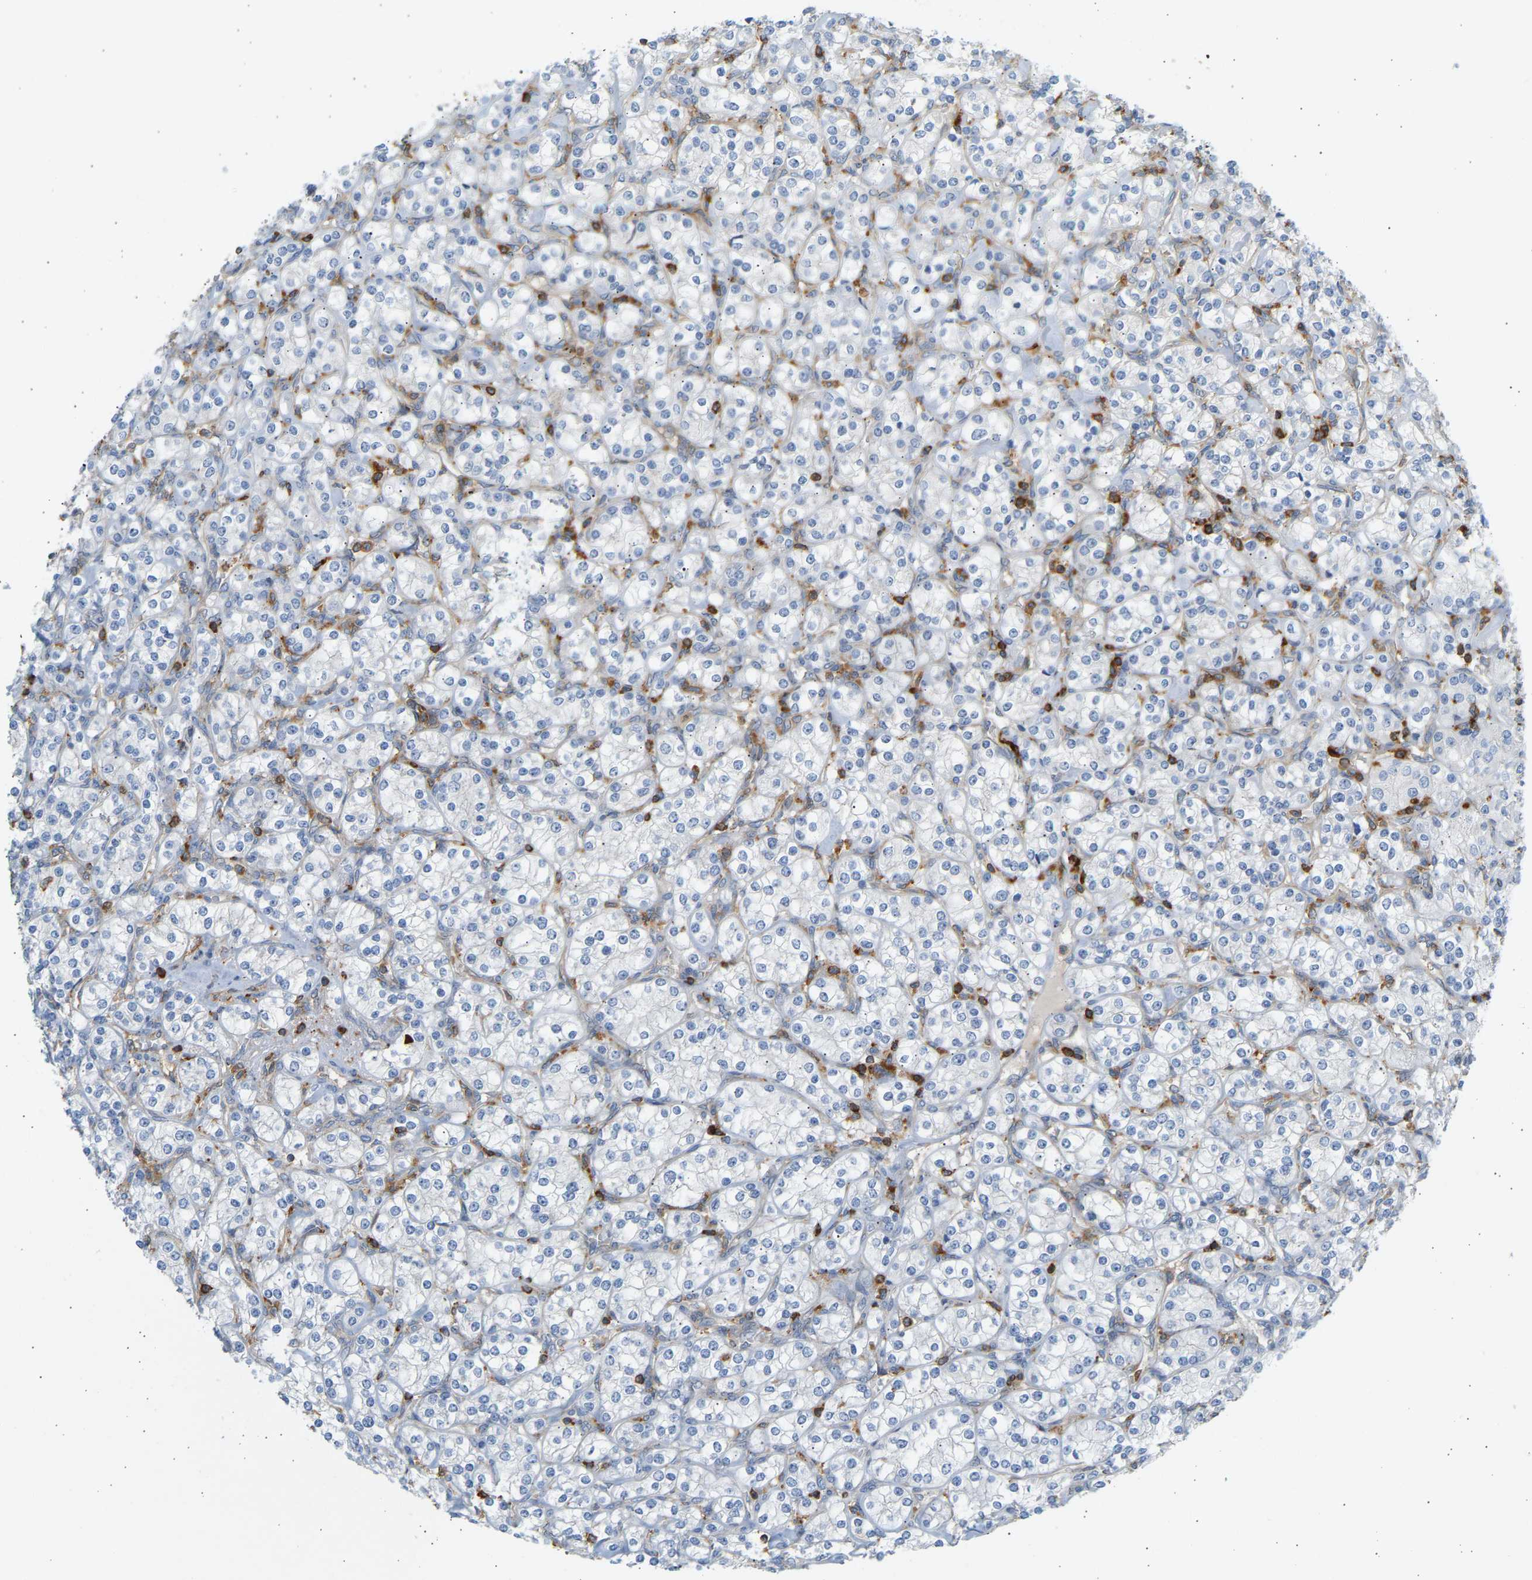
{"staining": {"intensity": "negative", "quantity": "none", "location": "none"}, "tissue": "renal cancer", "cell_type": "Tumor cells", "image_type": "cancer", "snomed": [{"axis": "morphology", "description": "Adenocarcinoma, NOS"}, {"axis": "topography", "description": "Kidney"}], "caption": "IHC image of human renal cancer stained for a protein (brown), which demonstrates no positivity in tumor cells.", "gene": "FNBP1", "patient": {"sex": "male", "age": 77}}